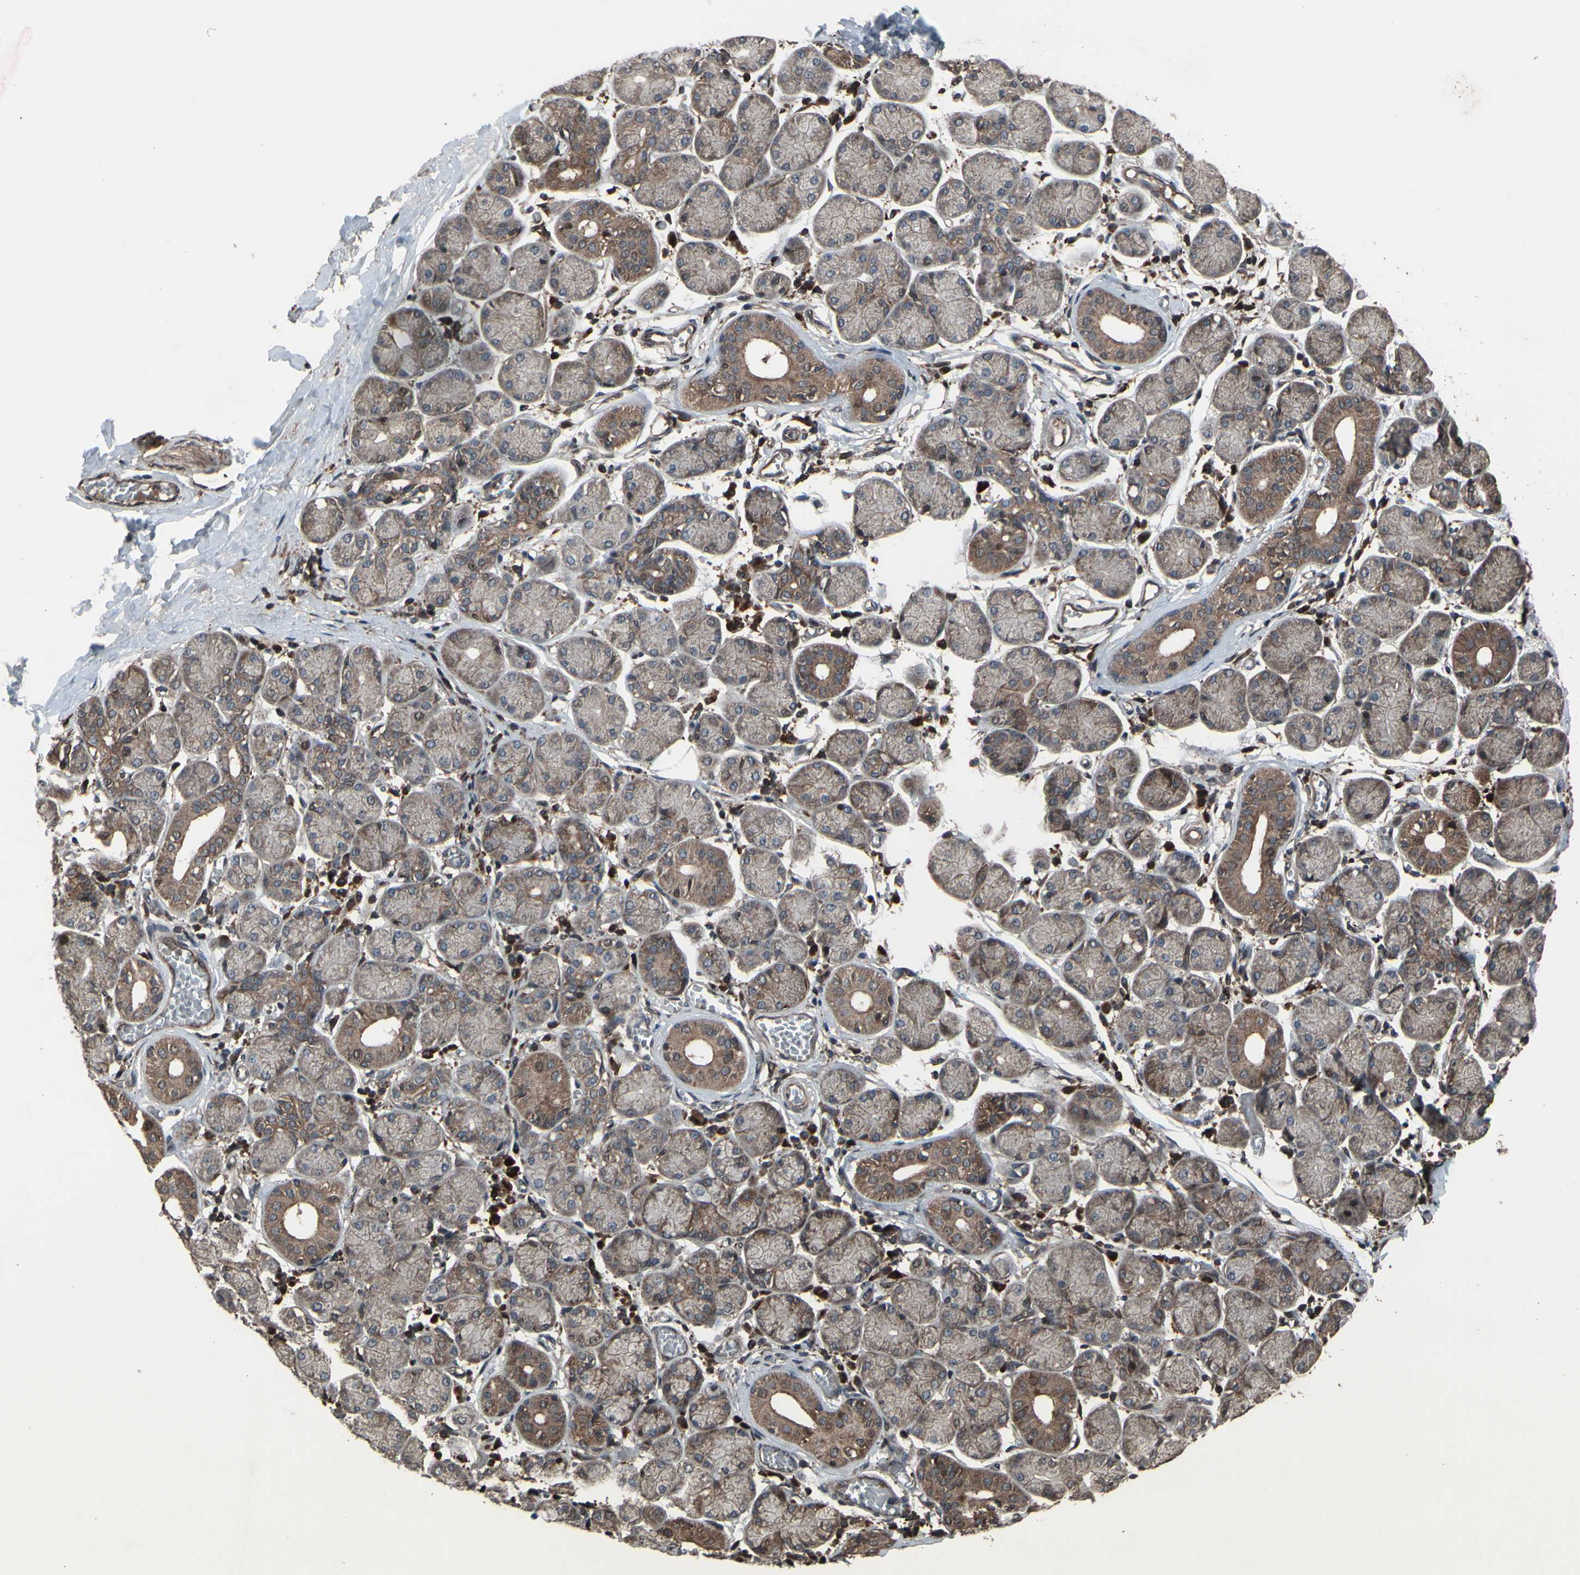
{"staining": {"intensity": "weak", "quantity": ">75%", "location": "cytoplasmic/membranous"}, "tissue": "salivary gland", "cell_type": "Glandular cells", "image_type": "normal", "snomed": [{"axis": "morphology", "description": "Normal tissue, NOS"}, {"axis": "topography", "description": "Salivary gland"}], "caption": "The photomicrograph shows staining of normal salivary gland, revealing weak cytoplasmic/membranous protein positivity (brown color) within glandular cells. (DAB = brown stain, brightfield microscopy at high magnification).", "gene": "CSF1R", "patient": {"sex": "female", "age": 24}}